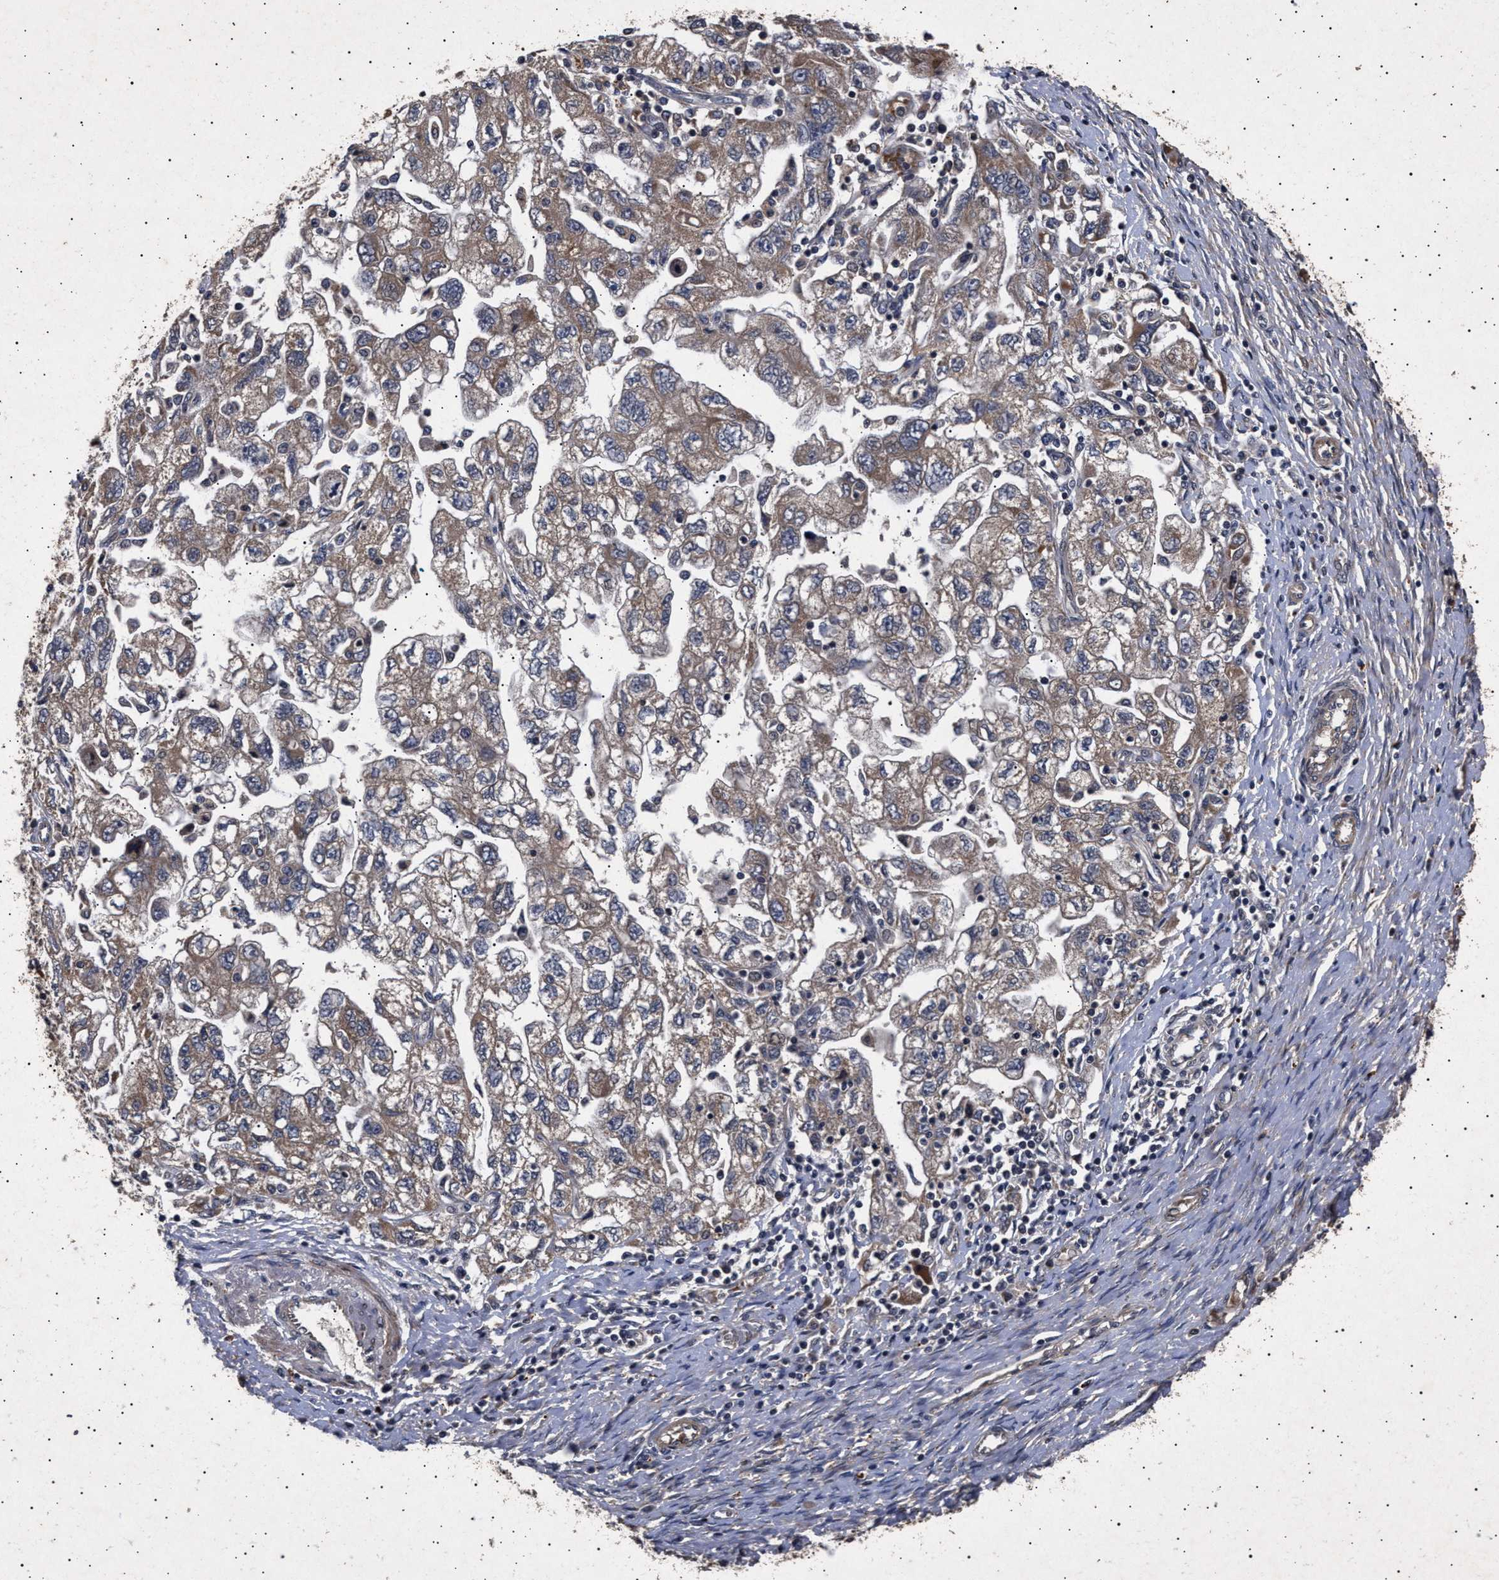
{"staining": {"intensity": "moderate", "quantity": ">75%", "location": "cytoplasmic/membranous"}, "tissue": "ovarian cancer", "cell_type": "Tumor cells", "image_type": "cancer", "snomed": [{"axis": "morphology", "description": "Carcinoma, NOS"}, {"axis": "morphology", "description": "Cystadenocarcinoma, serous, NOS"}, {"axis": "topography", "description": "Ovary"}], "caption": "High-magnification brightfield microscopy of ovarian cancer (carcinoma) stained with DAB (brown) and counterstained with hematoxylin (blue). tumor cells exhibit moderate cytoplasmic/membranous positivity is seen in about>75% of cells.", "gene": "ITGB5", "patient": {"sex": "female", "age": 69}}